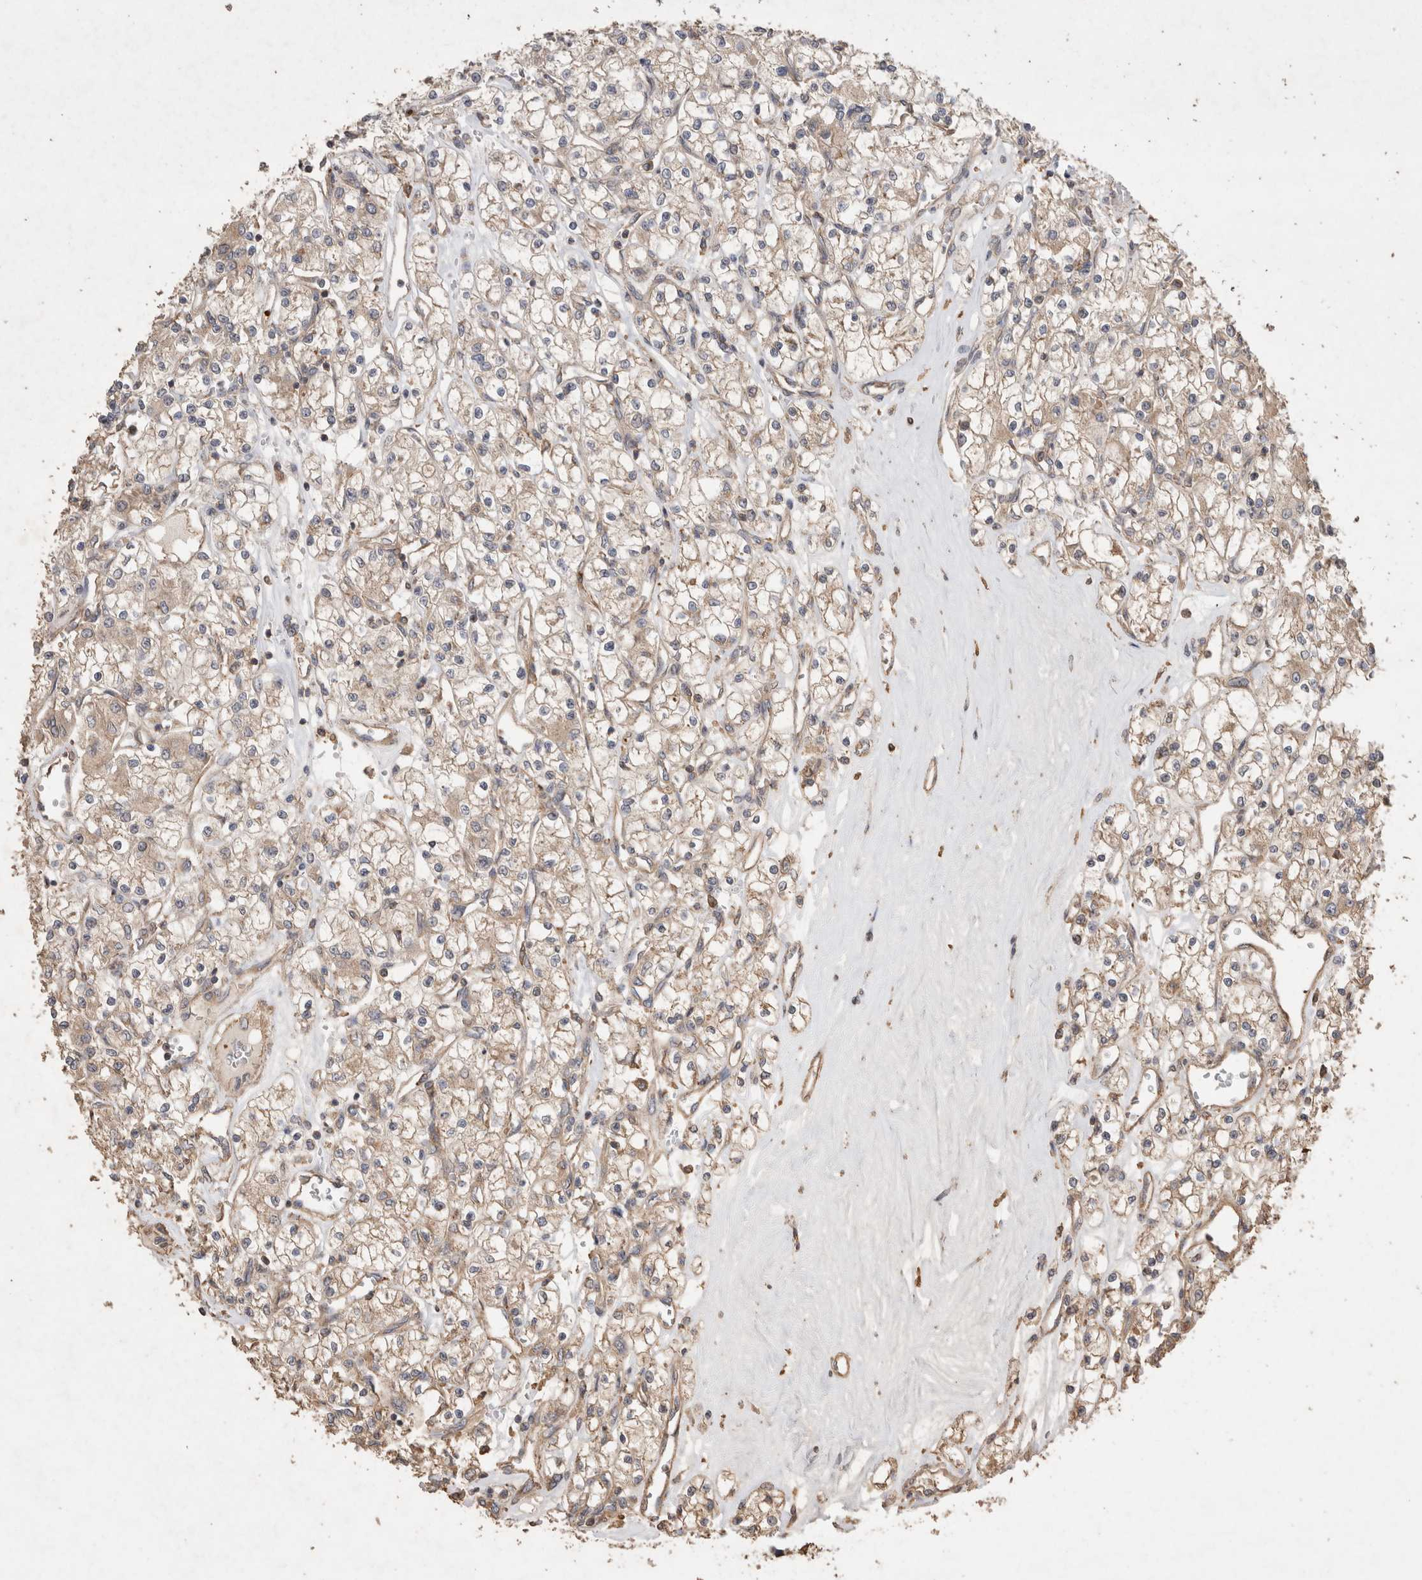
{"staining": {"intensity": "weak", "quantity": "25%-75%", "location": "cytoplasmic/membranous"}, "tissue": "renal cancer", "cell_type": "Tumor cells", "image_type": "cancer", "snomed": [{"axis": "morphology", "description": "Adenocarcinoma, NOS"}, {"axis": "topography", "description": "Kidney"}], "caption": "Renal cancer stained with a brown dye demonstrates weak cytoplasmic/membranous positive staining in about 25%-75% of tumor cells.", "gene": "SNX31", "patient": {"sex": "female", "age": 59}}